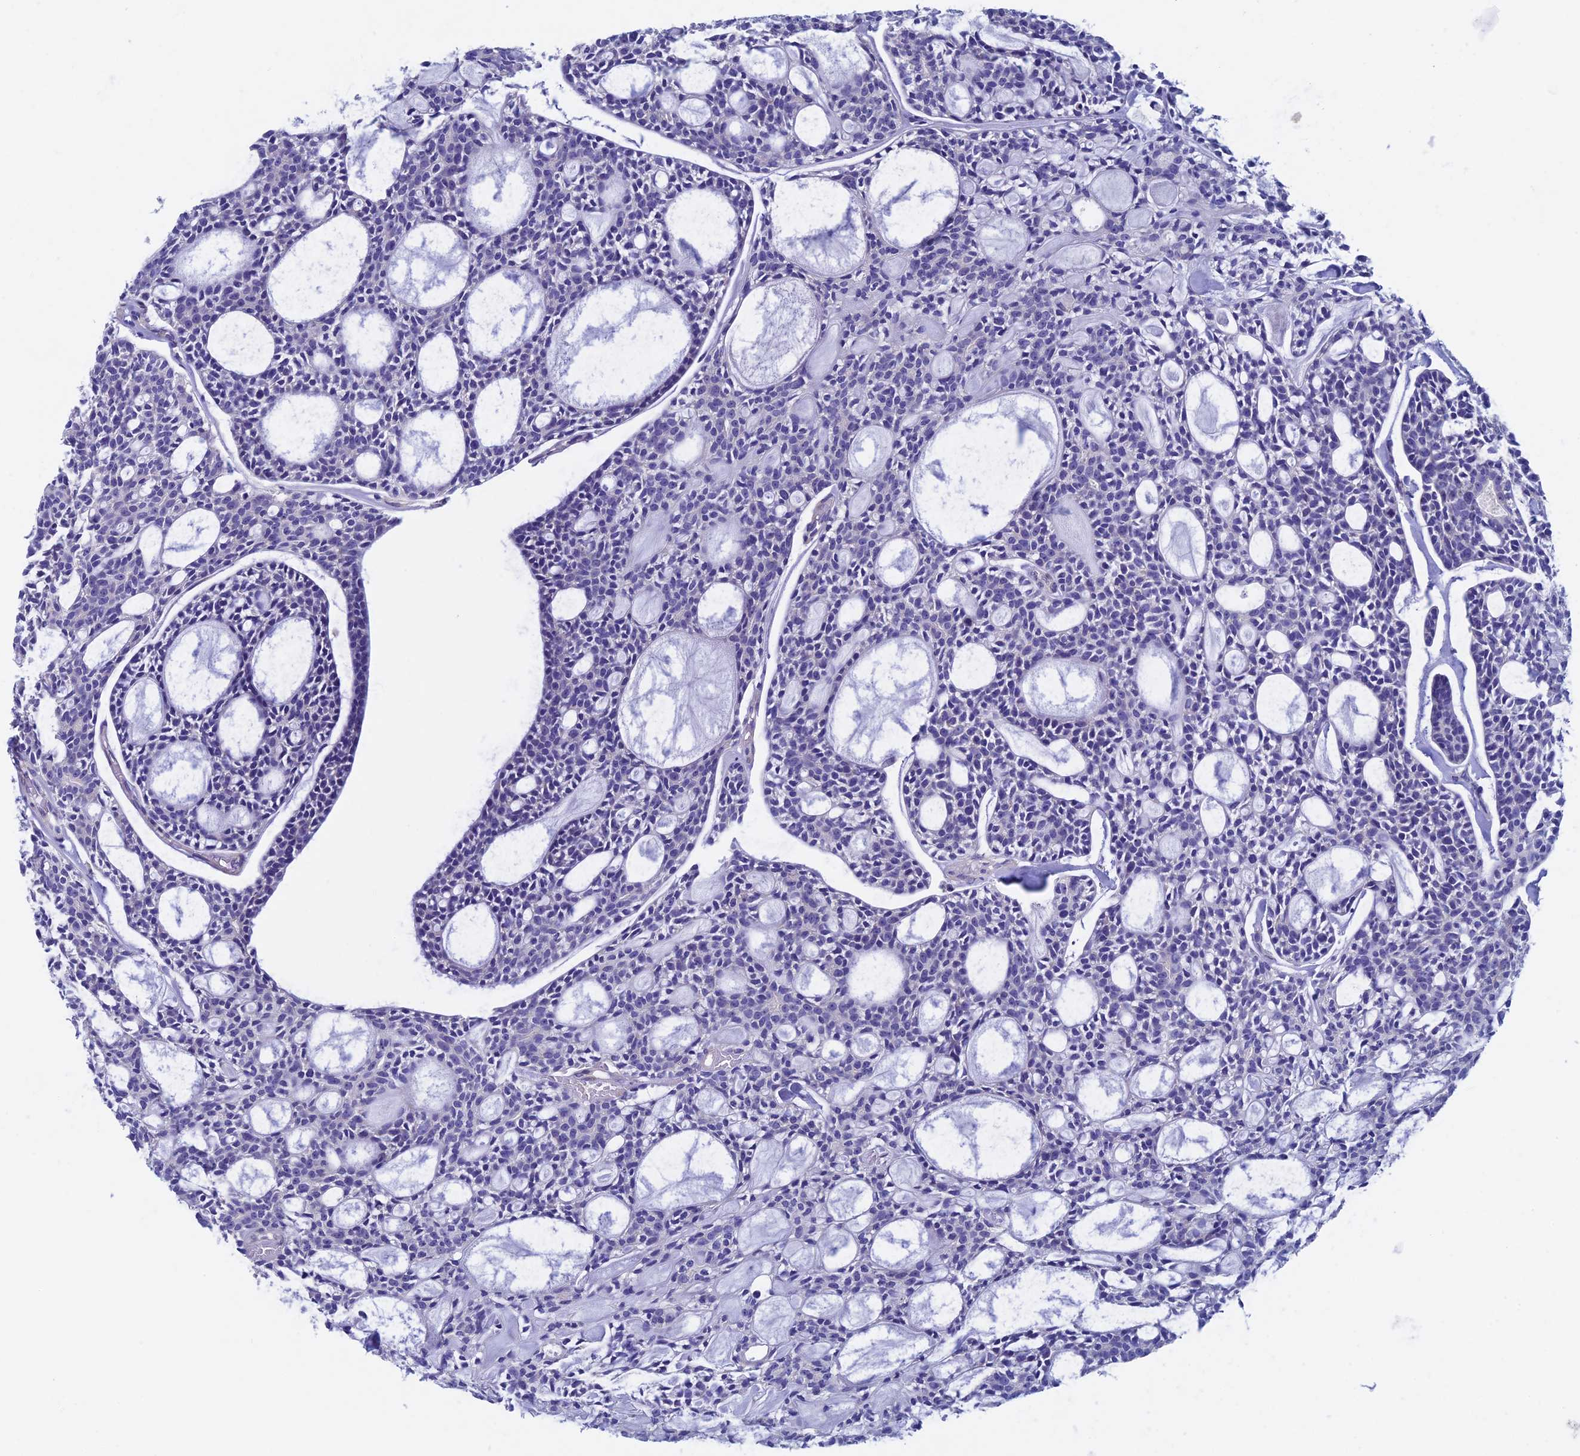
{"staining": {"intensity": "negative", "quantity": "none", "location": "none"}, "tissue": "head and neck cancer", "cell_type": "Tumor cells", "image_type": "cancer", "snomed": [{"axis": "morphology", "description": "Adenocarcinoma, NOS"}, {"axis": "topography", "description": "Salivary gland"}, {"axis": "topography", "description": "Head-Neck"}], "caption": "IHC of adenocarcinoma (head and neck) reveals no positivity in tumor cells. The staining is performed using DAB brown chromogen with nuclei counter-stained in using hematoxylin.", "gene": "SEPTIN1", "patient": {"sex": "male", "age": 55}}